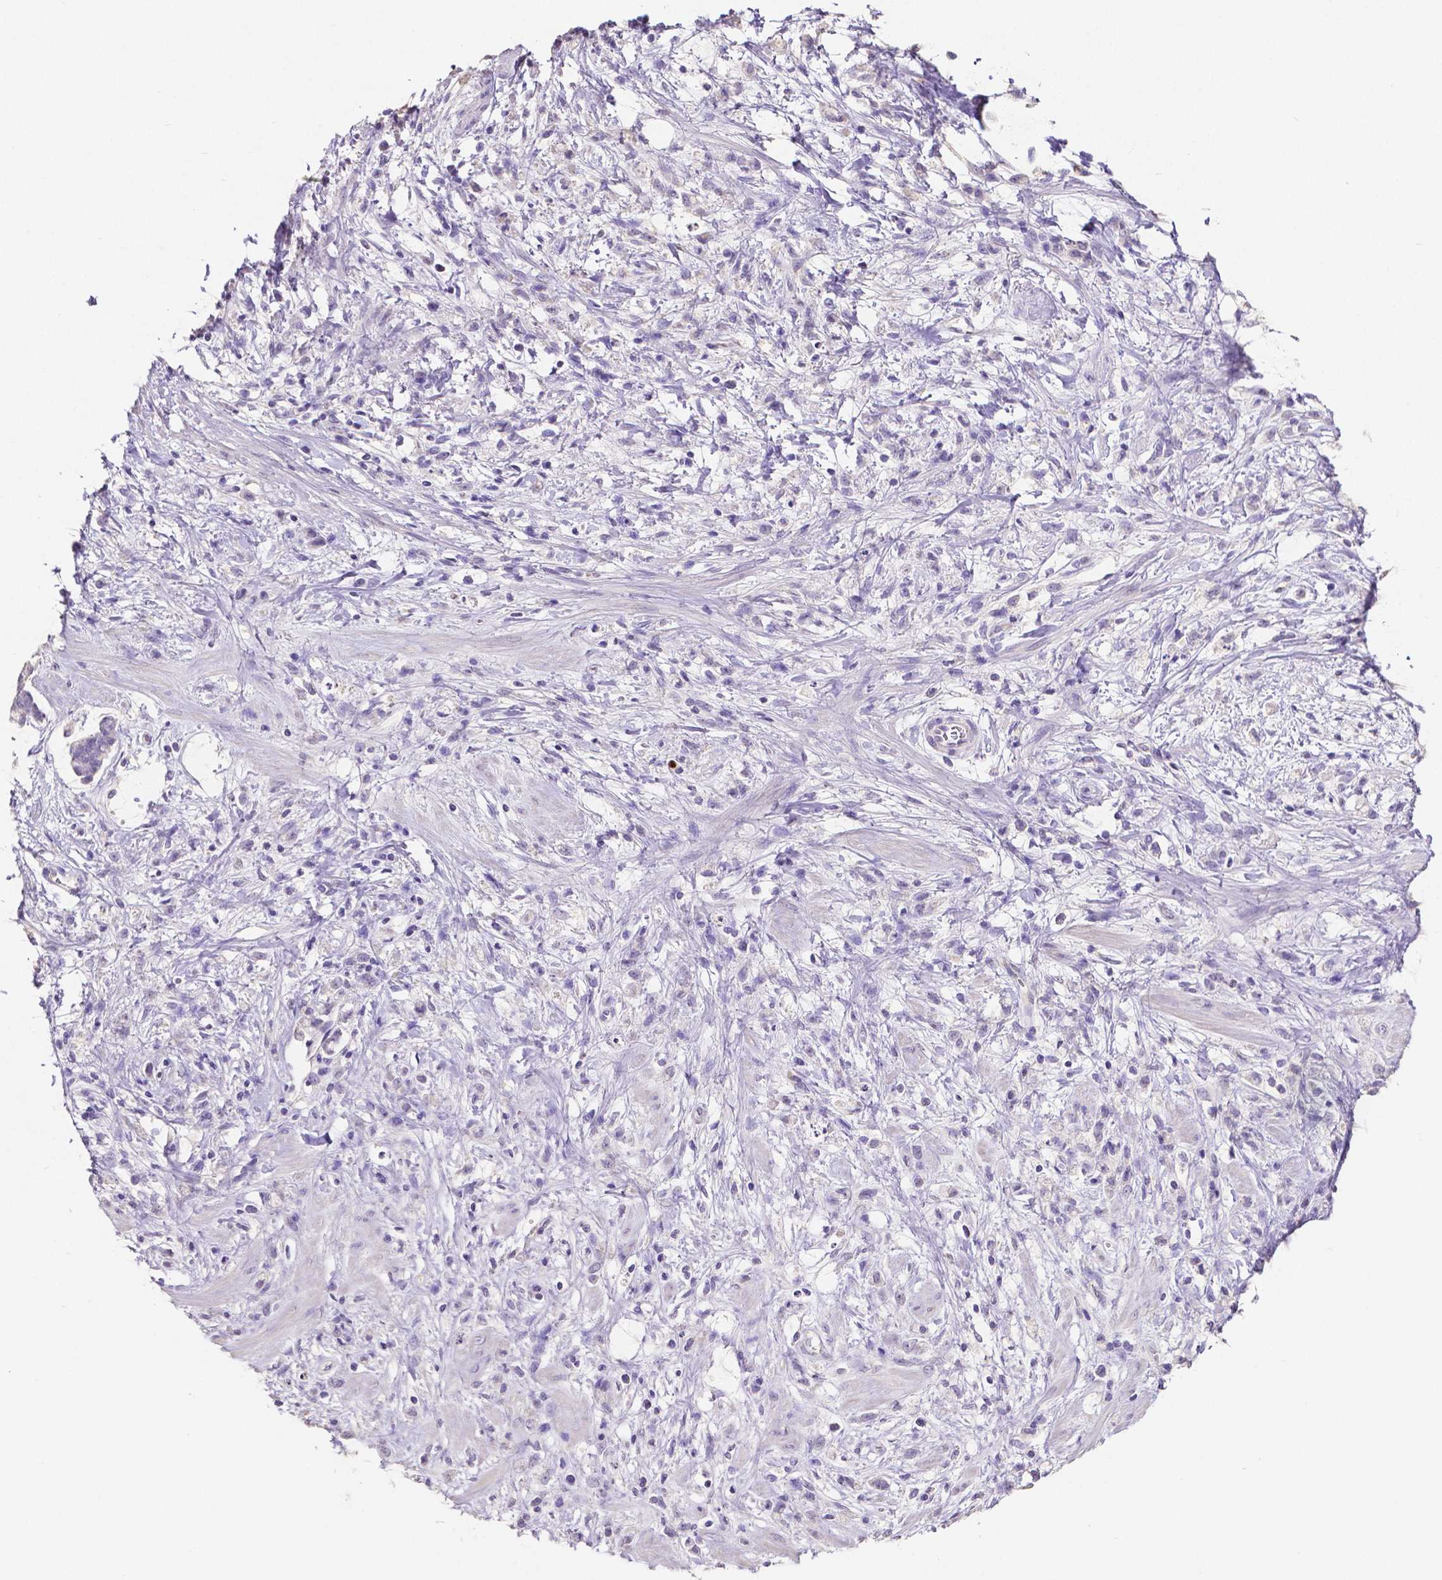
{"staining": {"intensity": "negative", "quantity": "none", "location": "none"}, "tissue": "stomach cancer", "cell_type": "Tumor cells", "image_type": "cancer", "snomed": [{"axis": "morphology", "description": "Adenocarcinoma, NOS"}, {"axis": "topography", "description": "Stomach"}], "caption": "There is no significant positivity in tumor cells of adenocarcinoma (stomach). (DAB immunohistochemistry (IHC) visualized using brightfield microscopy, high magnification).", "gene": "MMP9", "patient": {"sex": "female", "age": 60}}